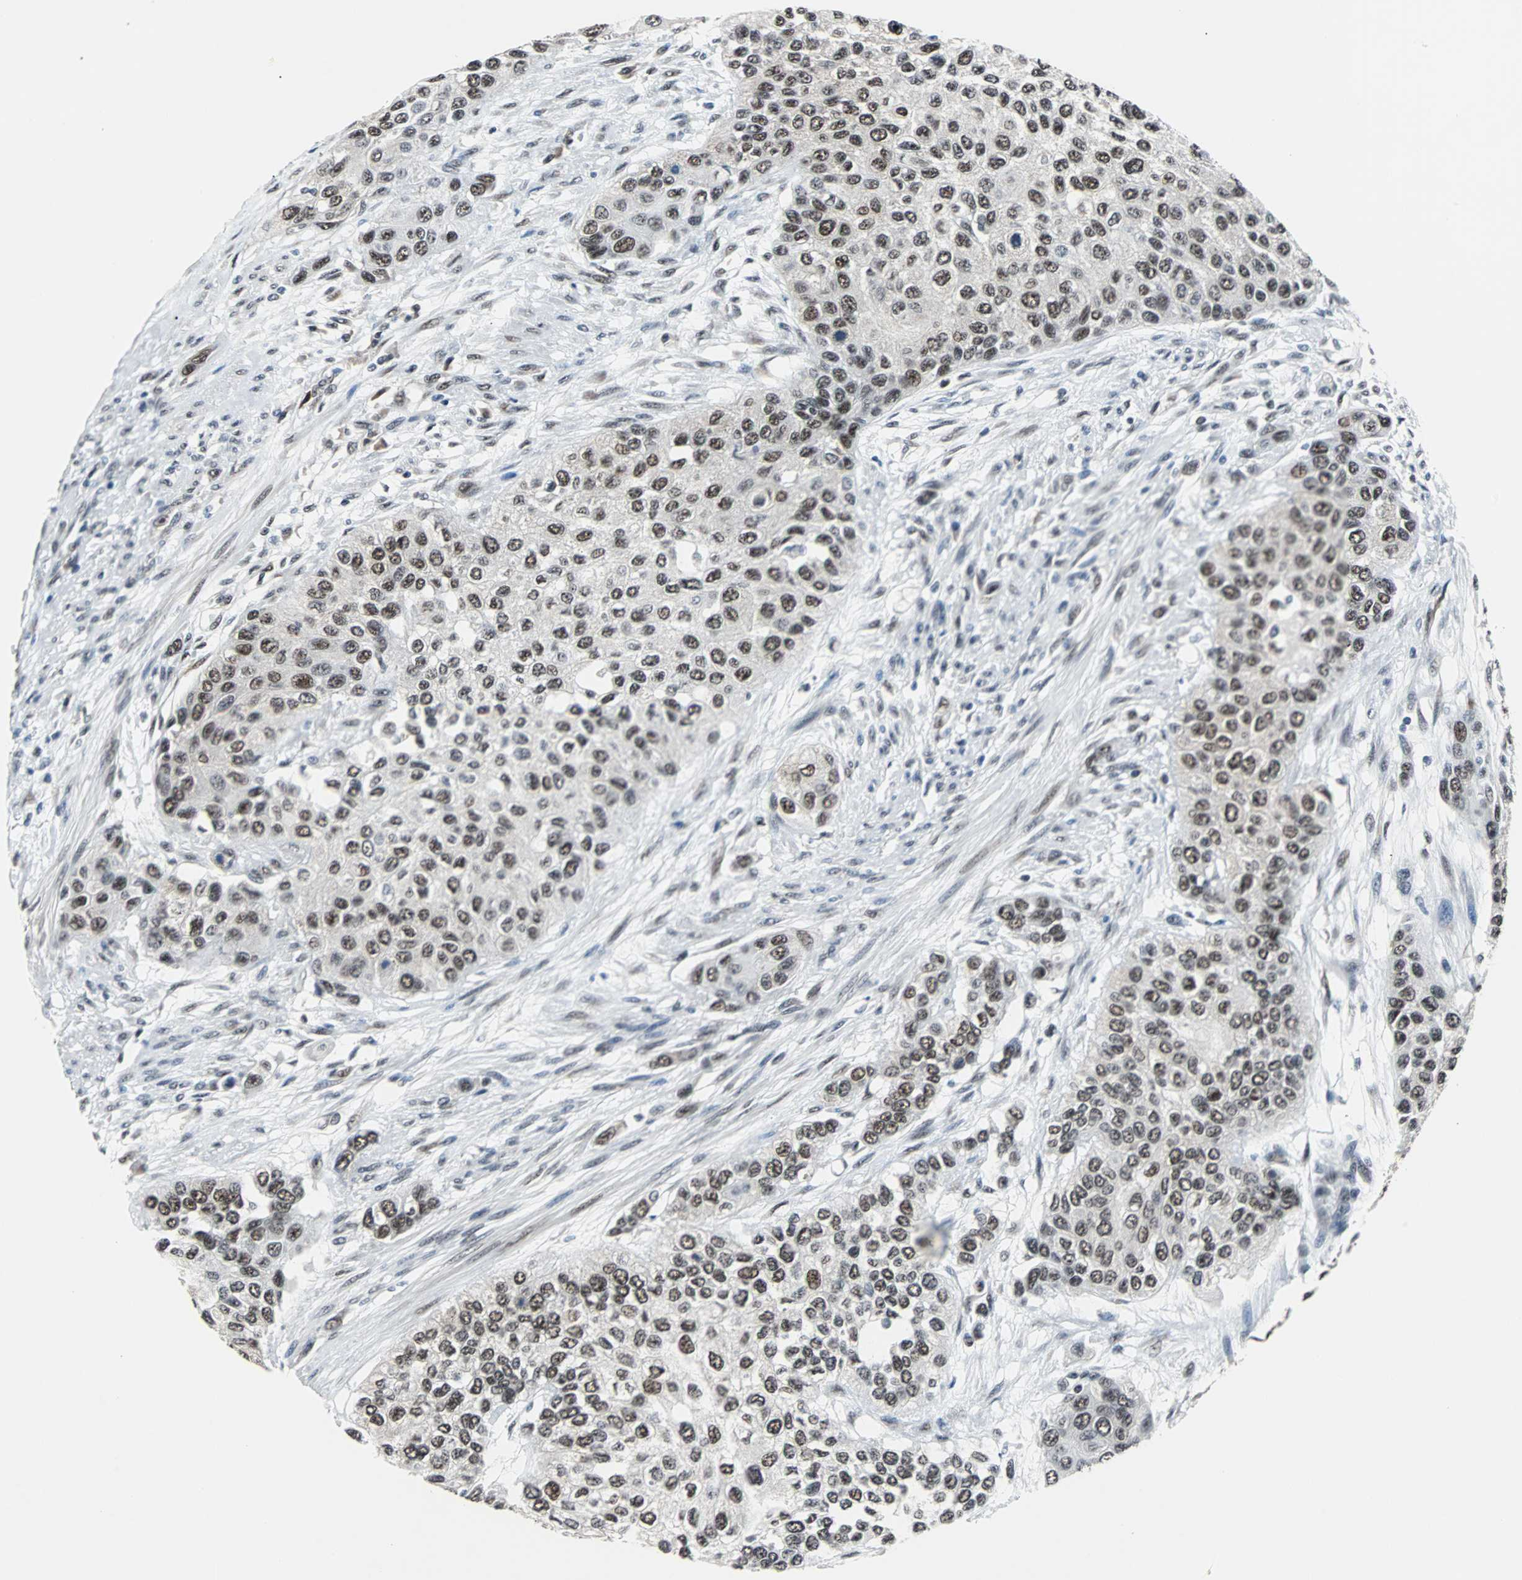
{"staining": {"intensity": "weak", "quantity": "25%-75%", "location": "nuclear"}, "tissue": "urothelial cancer", "cell_type": "Tumor cells", "image_type": "cancer", "snomed": [{"axis": "morphology", "description": "Urothelial carcinoma, High grade"}, {"axis": "topography", "description": "Urinary bladder"}], "caption": "Urothelial cancer was stained to show a protein in brown. There is low levels of weak nuclear positivity in approximately 25%-75% of tumor cells.", "gene": "USP28", "patient": {"sex": "female", "age": 56}}